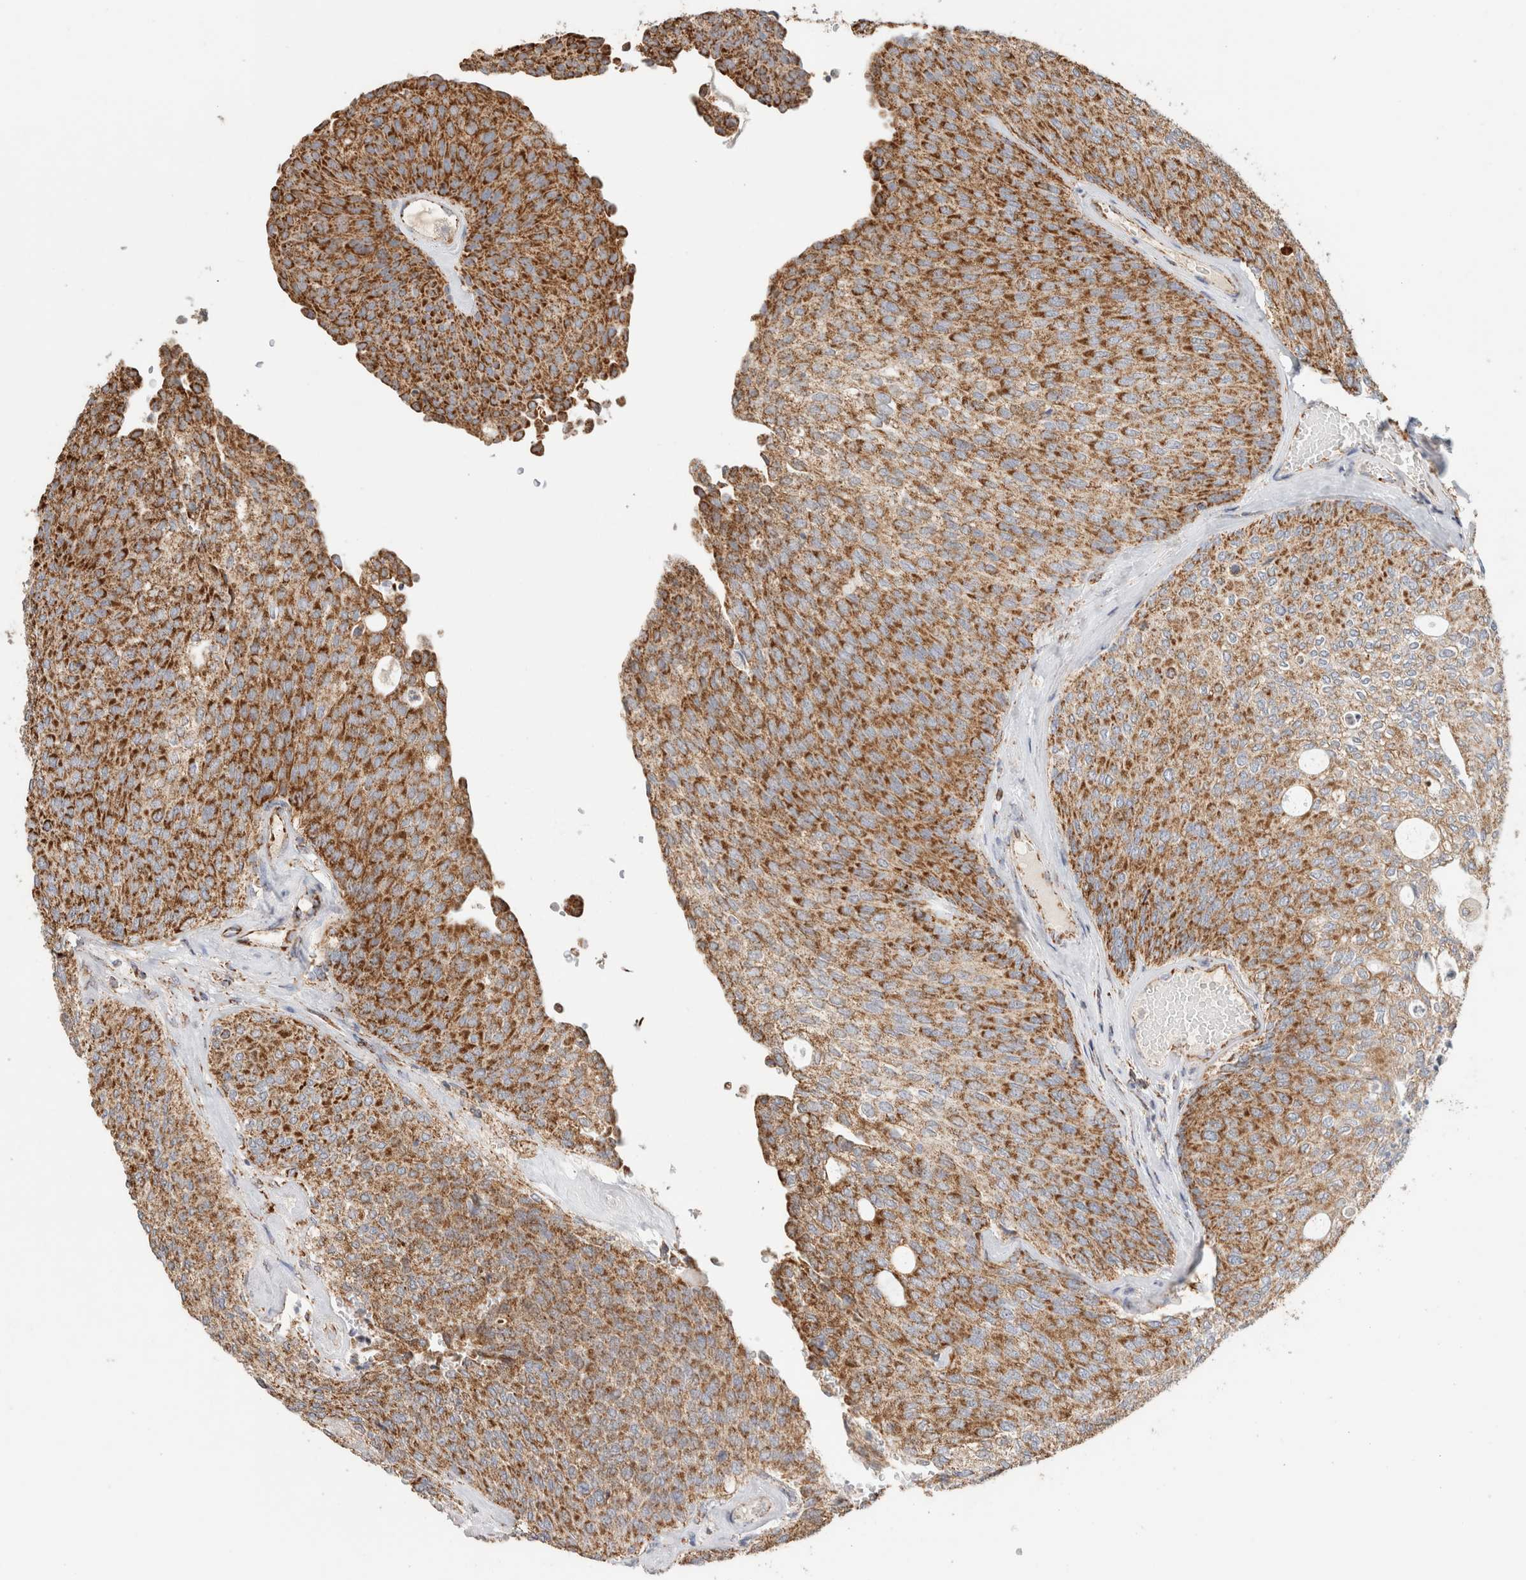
{"staining": {"intensity": "moderate", "quantity": ">75%", "location": "cytoplasmic/membranous"}, "tissue": "urothelial cancer", "cell_type": "Tumor cells", "image_type": "cancer", "snomed": [{"axis": "morphology", "description": "Urothelial carcinoma, Low grade"}, {"axis": "topography", "description": "Urinary bladder"}], "caption": "Protein expression analysis of human urothelial cancer reveals moderate cytoplasmic/membranous staining in approximately >75% of tumor cells. (brown staining indicates protein expression, while blue staining denotes nuclei).", "gene": "C1QBP", "patient": {"sex": "female", "age": 79}}